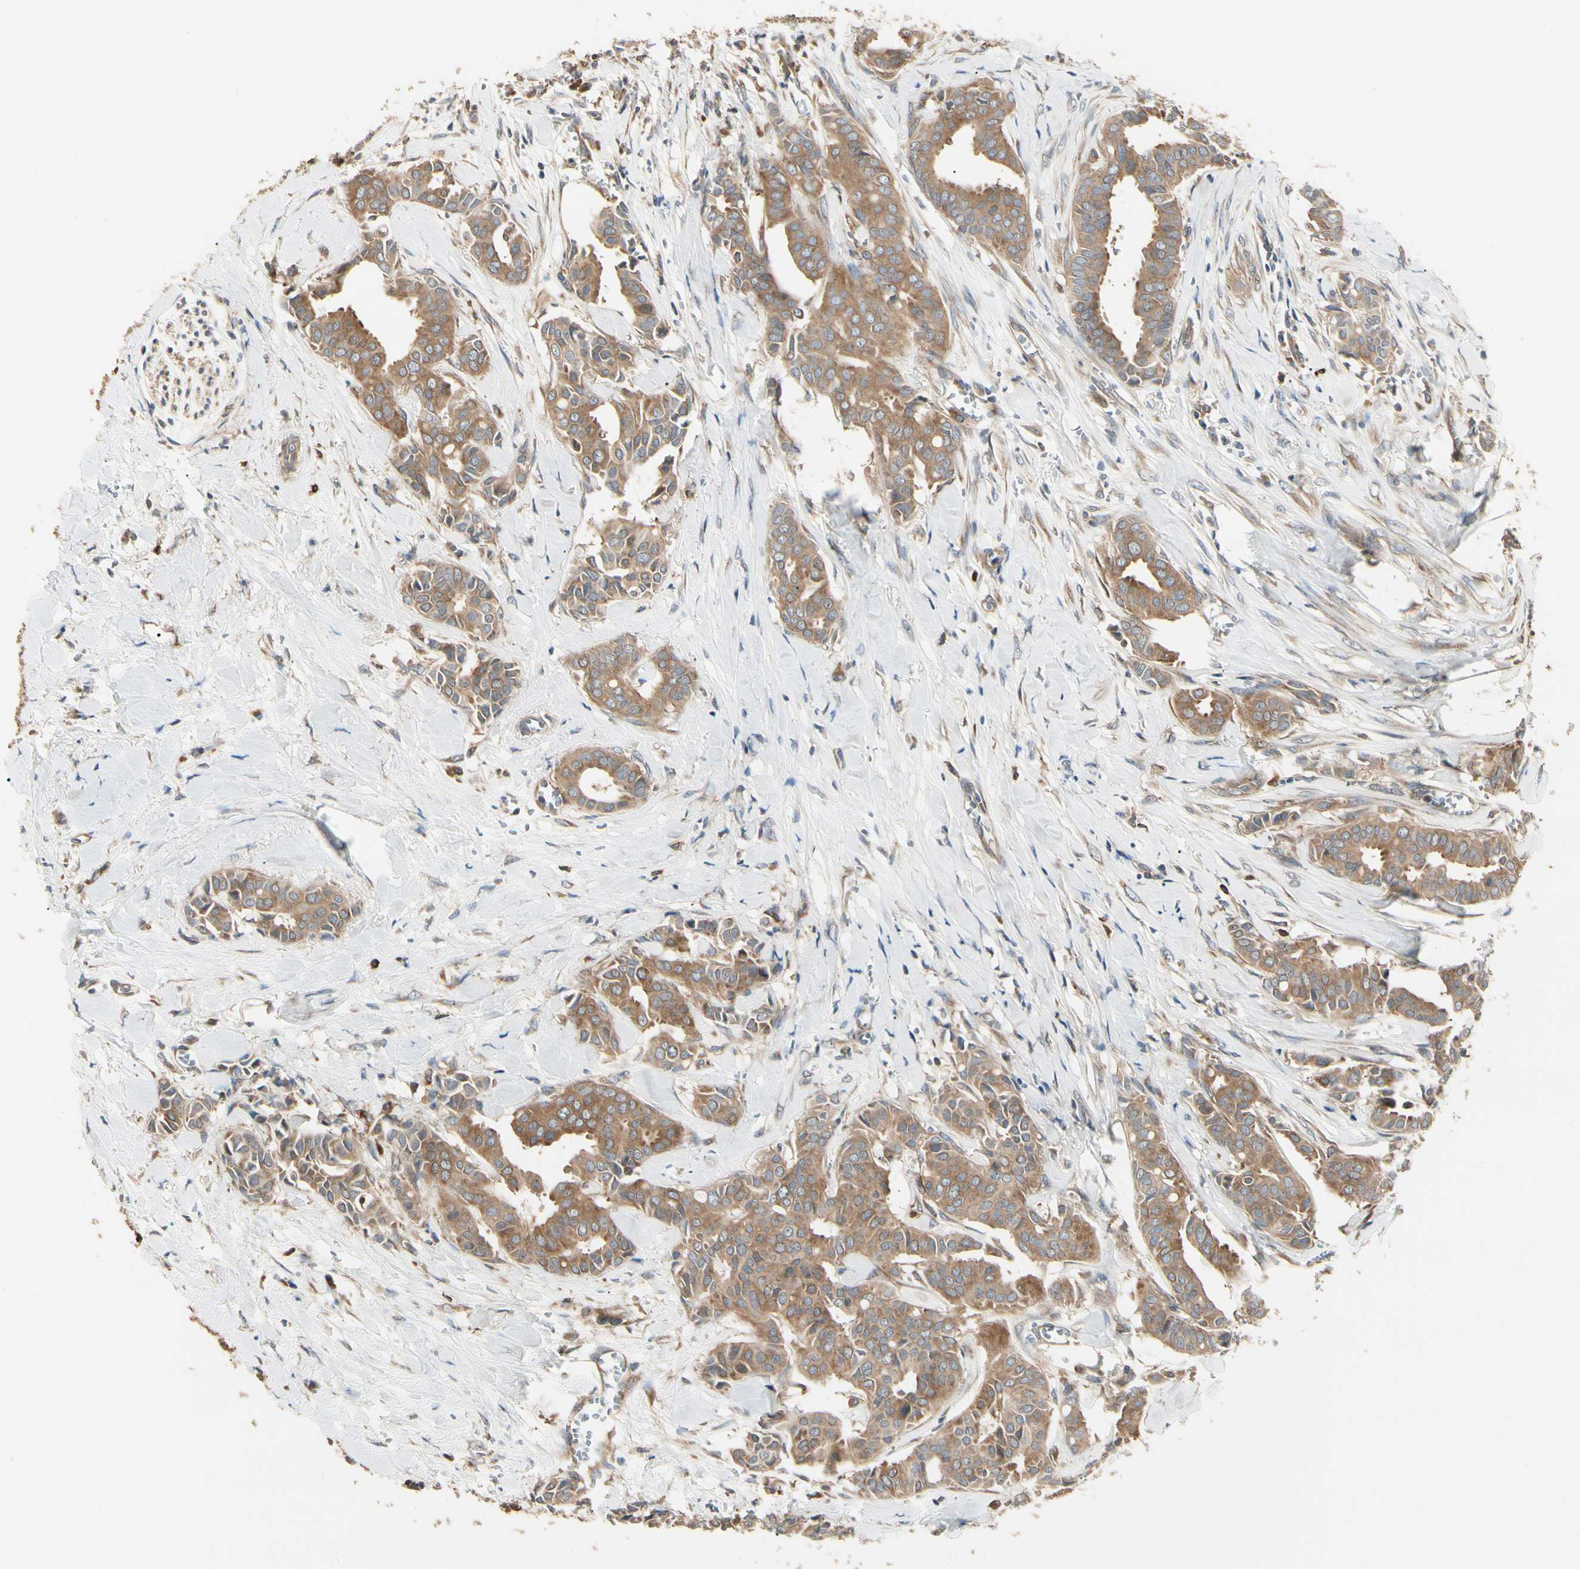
{"staining": {"intensity": "moderate", "quantity": ">75%", "location": "cytoplasmic/membranous"}, "tissue": "head and neck cancer", "cell_type": "Tumor cells", "image_type": "cancer", "snomed": [{"axis": "morphology", "description": "Adenocarcinoma, NOS"}, {"axis": "topography", "description": "Salivary gland"}, {"axis": "topography", "description": "Head-Neck"}], "caption": "Immunohistochemical staining of human head and neck cancer (adenocarcinoma) shows medium levels of moderate cytoplasmic/membranous positivity in about >75% of tumor cells. The protein is shown in brown color, while the nuclei are stained blue.", "gene": "IRAG1", "patient": {"sex": "female", "age": 59}}